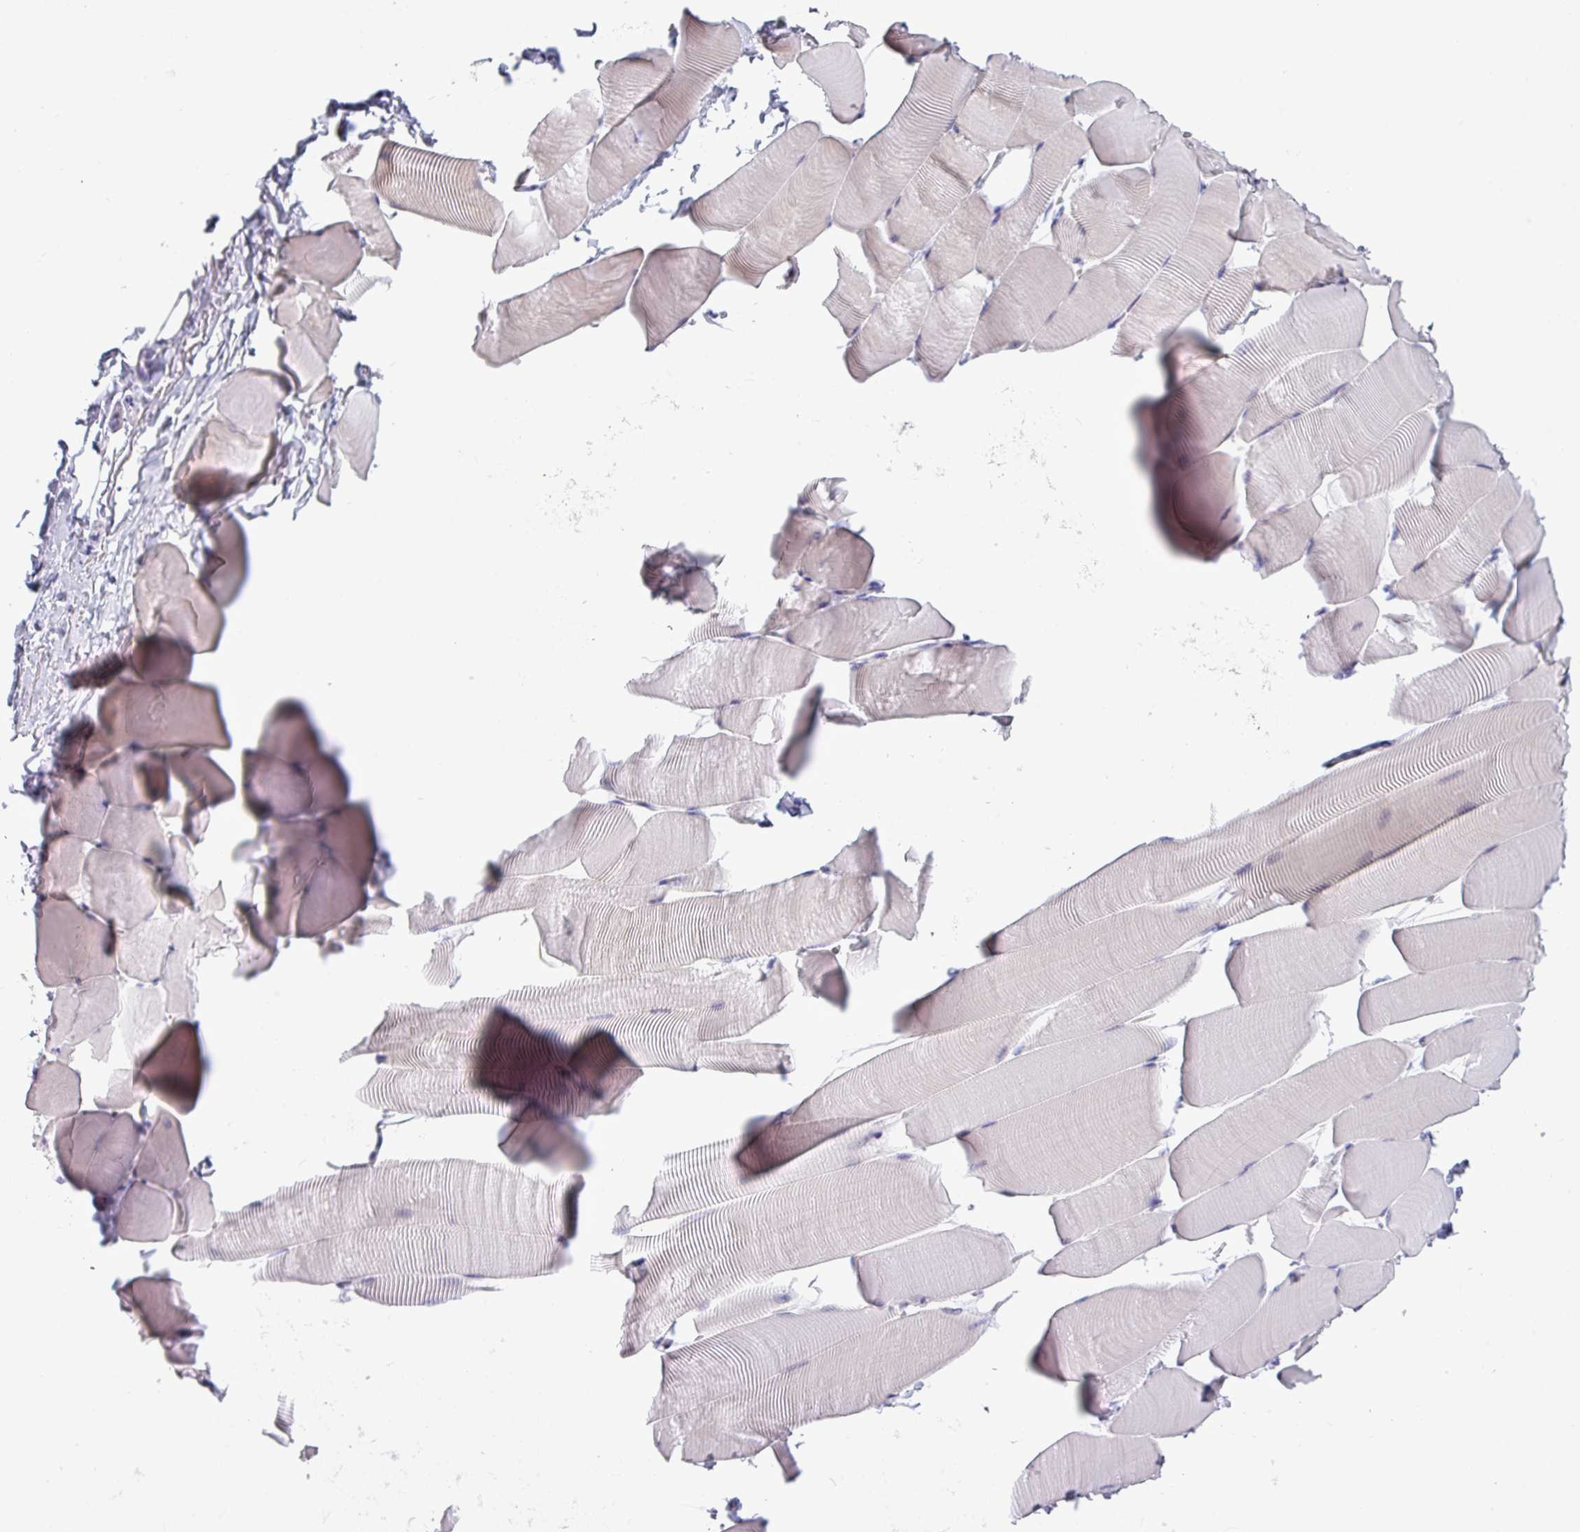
{"staining": {"intensity": "weak", "quantity": "<25%", "location": "cytoplasmic/membranous"}, "tissue": "skeletal muscle", "cell_type": "Myocytes", "image_type": "normal", "snomed": [{"axis": "morphology", "description": "Normal tissue, NOS"}, {"axis": "topography", "description": "Skeletal muscle"}], "caption": "Myocytes are negative for protein expression in normal human skeletal muscle.", "gene": "SLC26A9", "patient": {"sex": "male", "age": 25}}